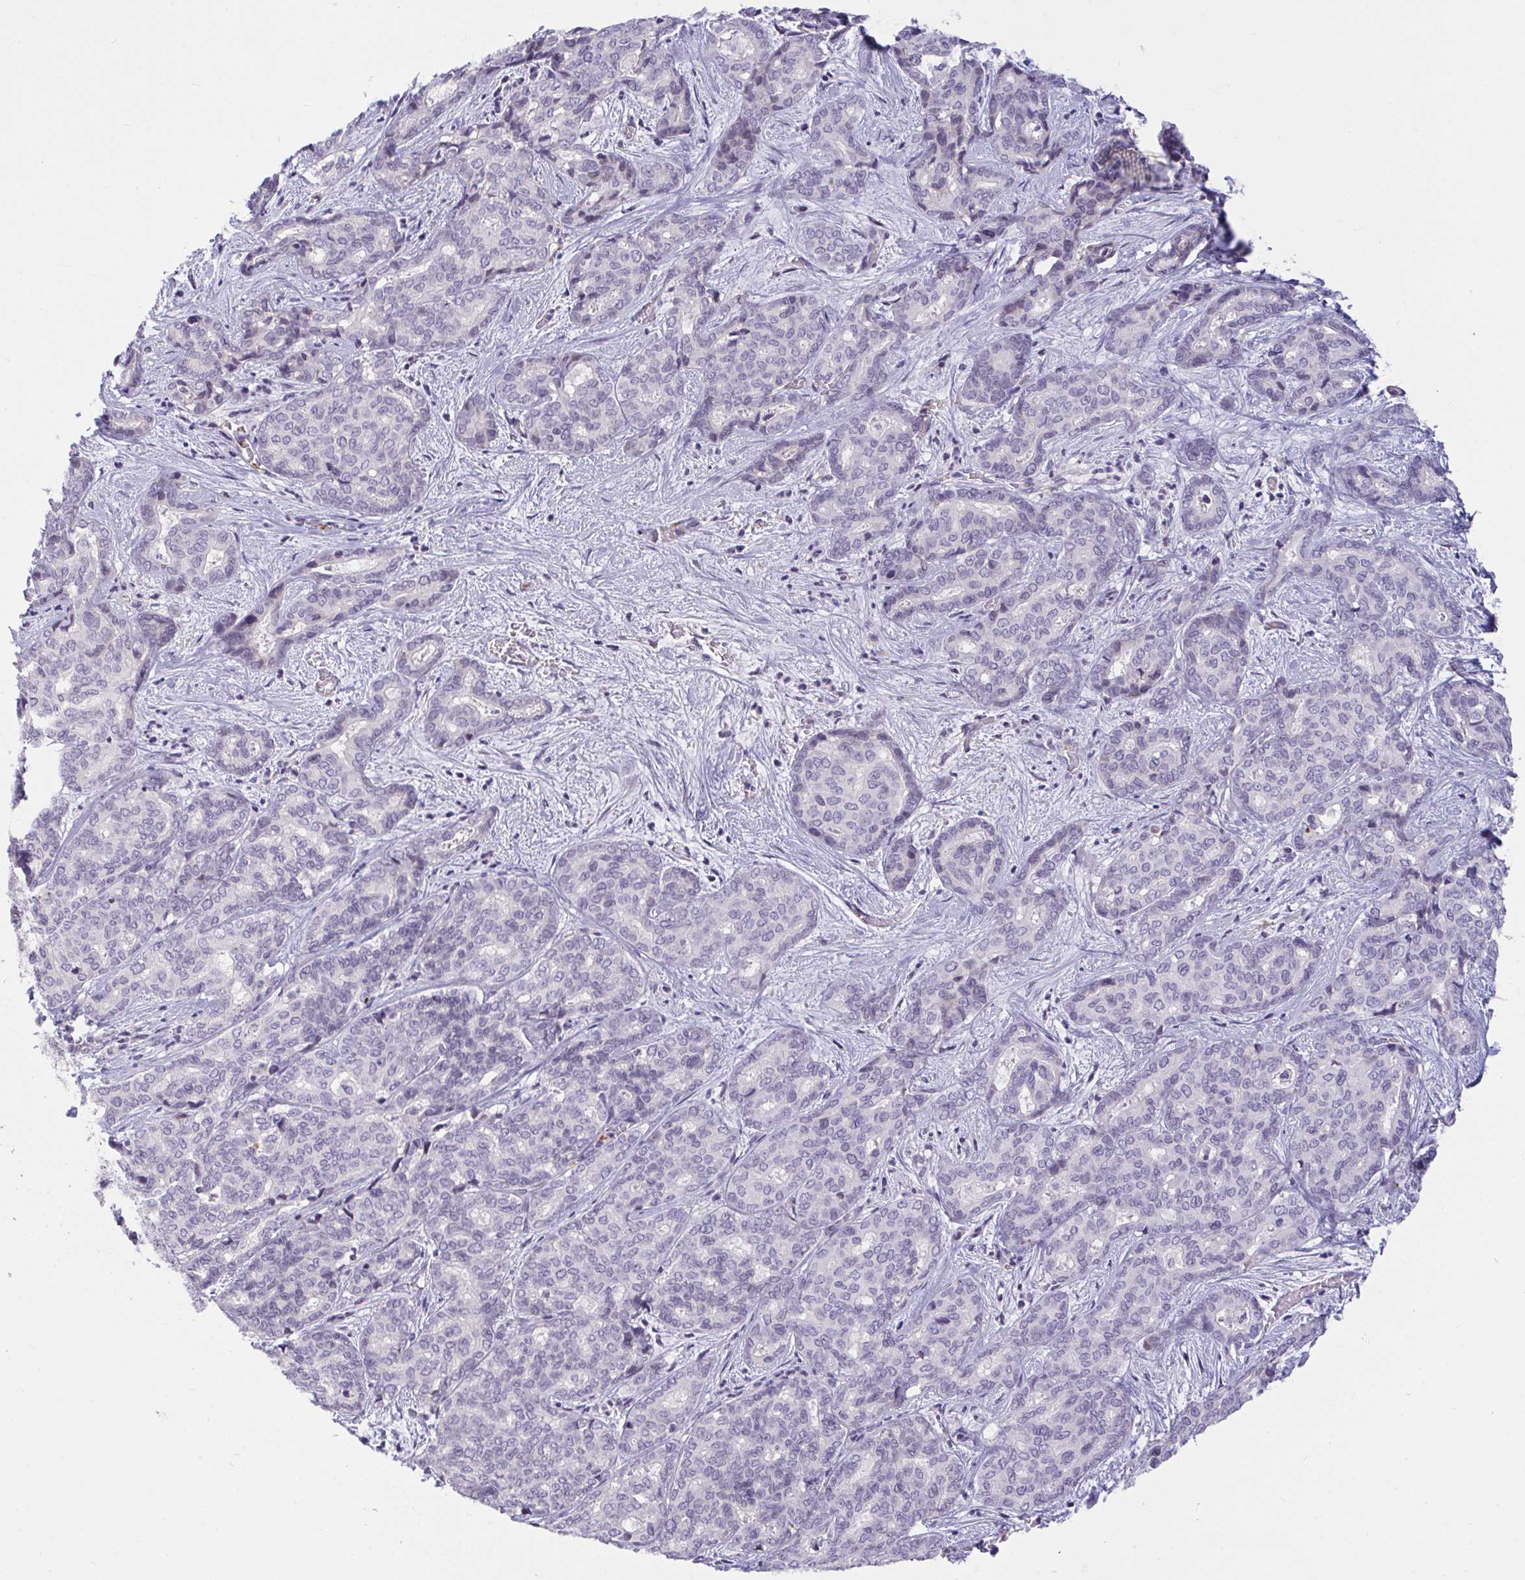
{"staining": {"intensity": "negative", "quantity": "none", "location": "none"}, "tissue": "liver cancer", "cell_type": "Tumor cells", "image_type": "cancer", "snomed": [{"axis": "morphology", "description": "Cholangiocarcinoma"}, {"axis": "topography", "description": "Liver"}], "caption": "This image is of cholangiocarcinoma (liver) stained with IHC to label a protein in brown with the nuclei are counter-stained blue. There is no staining in tumor cells.", "gene": "SEMA6B", "patient": {"sex": "female", "age": 64}}